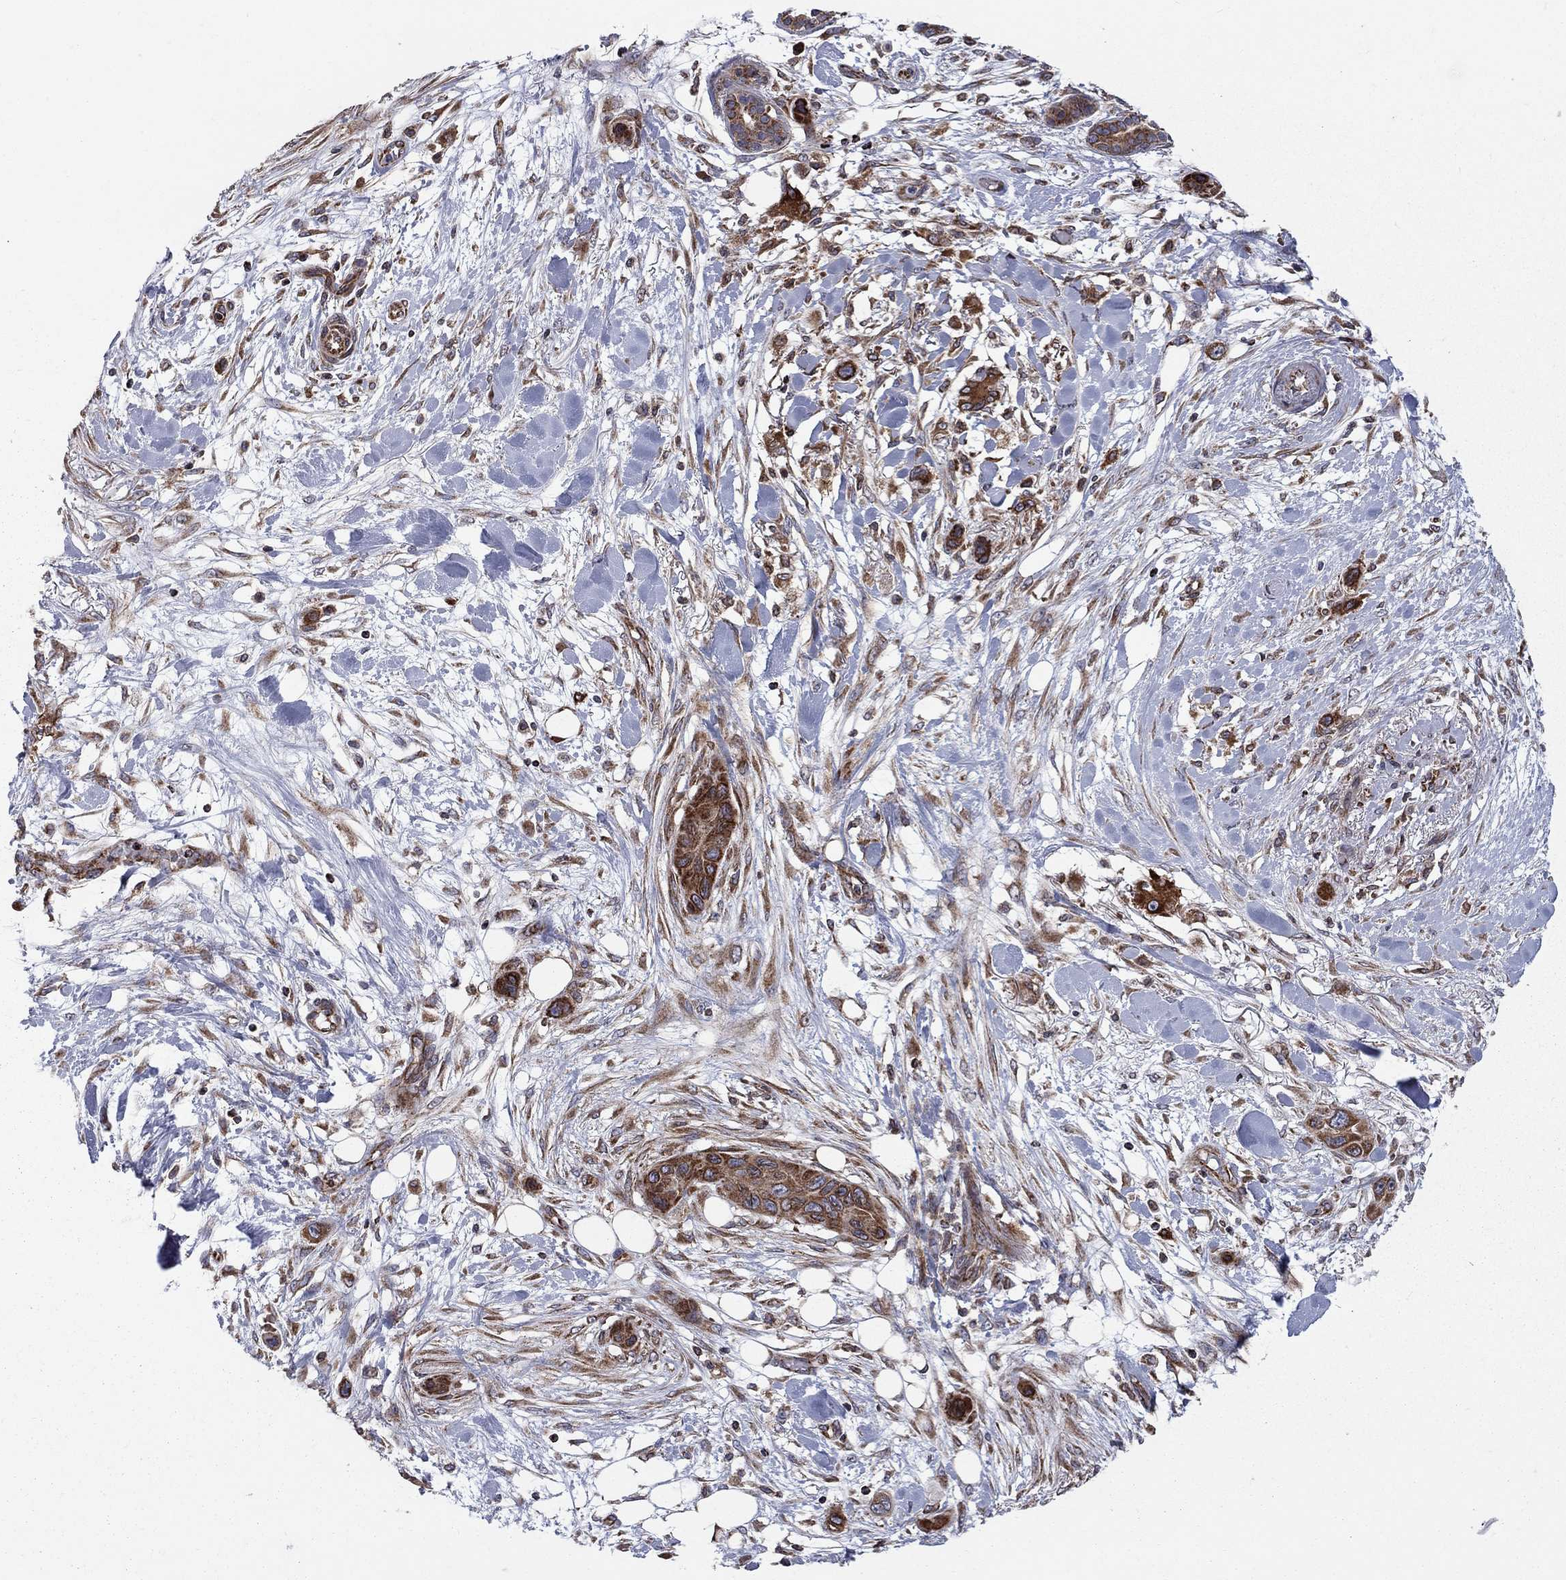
{"staining": {"intensity": "strong", "quantity": ">75%", "location": "cytoplasmic/membranous"}, "tissue": "skin cancer", "cell_type": "Tumor cells", "image_type": "cancer", "snomed": [{"axis": "morphology", "description": "Squamous cell carcinoma, NOS"}, {"axis": "topography", "description": "Skin"}], "caption": "Immunohistochemistry micrograph of neoplastic tissue: skin cancer stained using immunohistochemistry (IHC) reveals high levels of strong protein expression localized specifically in the cytoplasmic/membranous of tumor cells, appearing as a cytoplasmic/membranous brown color.", "gene": "CLPTM1", "patient": {"sex": "male", "age": 79}}